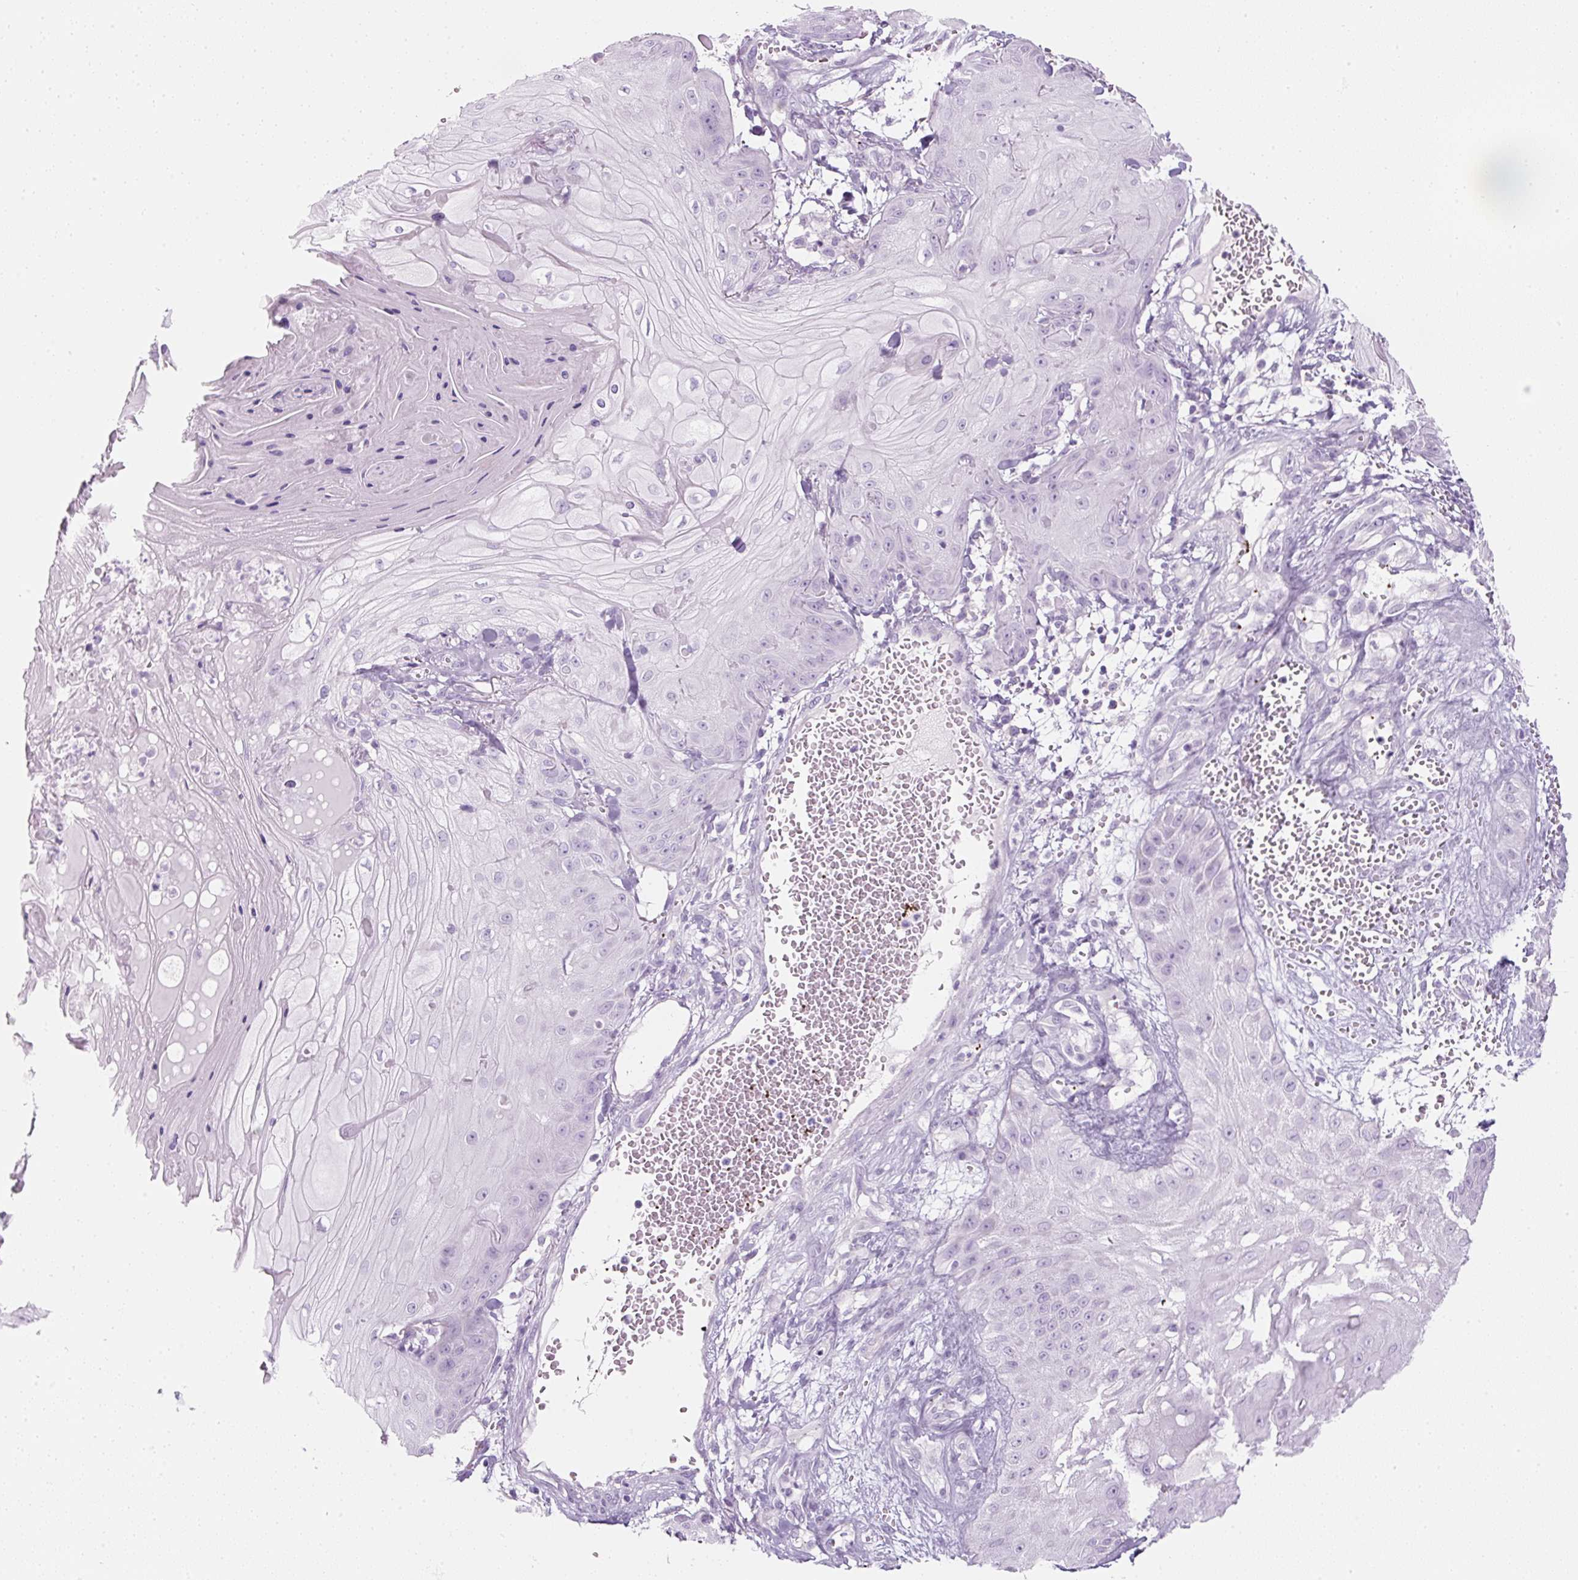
{"staining": {"intensity": "negative", "quantity": "none", "location": "none"}, "tissue": "skin cancer", "cell_type": "Tumor cells", "image_type": "cancer", "snomed": [{"axis": "morphology", "description": "Squamous cell carcinoma, NOS"}, {"axis": "topography", "description": "Skin"}], "caption": "Tumor cells show no significant positivity in skin cancer. Nuclei are stained in blue.", "gene": "PF4V1", "patient": {"sex": "male", "age": 74}}